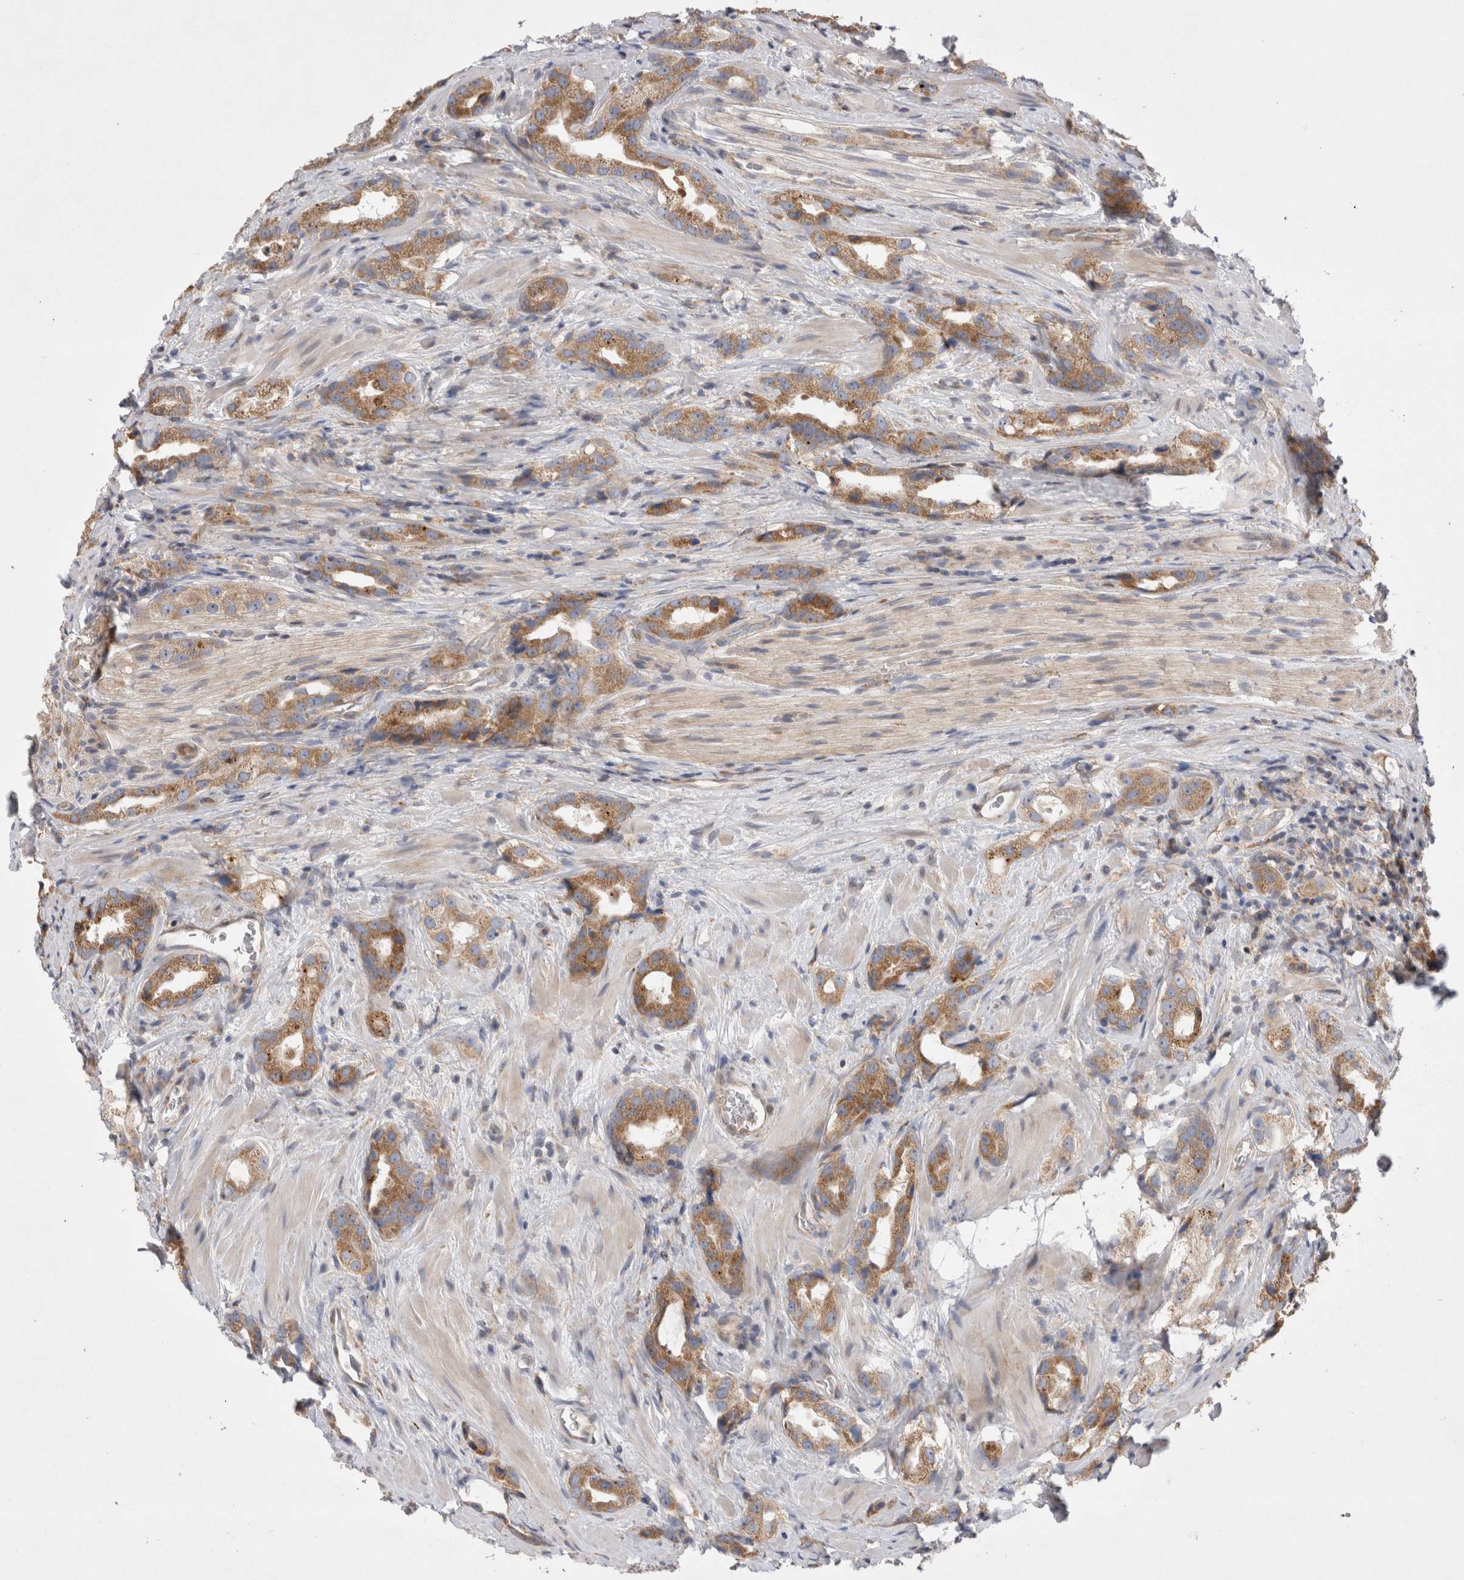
{"staining": {"intensity": "moderate", "quantity": ">75%", "location": "cytoplasmic/membranous"}, "tissue": "prostate cancer", "cell_type": "Tumor cells", "image_type": "cancer", "snomed": [{"axis": "morphology", "description": "Adenocarcinoma, High grade"}, {"axis": "topography", "description": "Prostate"}], "caption": "Immunohistochemical staining of human high-grade adenocarcinoma (prostate) exhibits medium levels of moderate cytoplasmic/membranous expression in about >75% of tumor cells. The protein is shown in brown color, while the nuclei are stained blue.", "gene": "TBC1D16", "patient": {"sex": "male", "age": 63}}